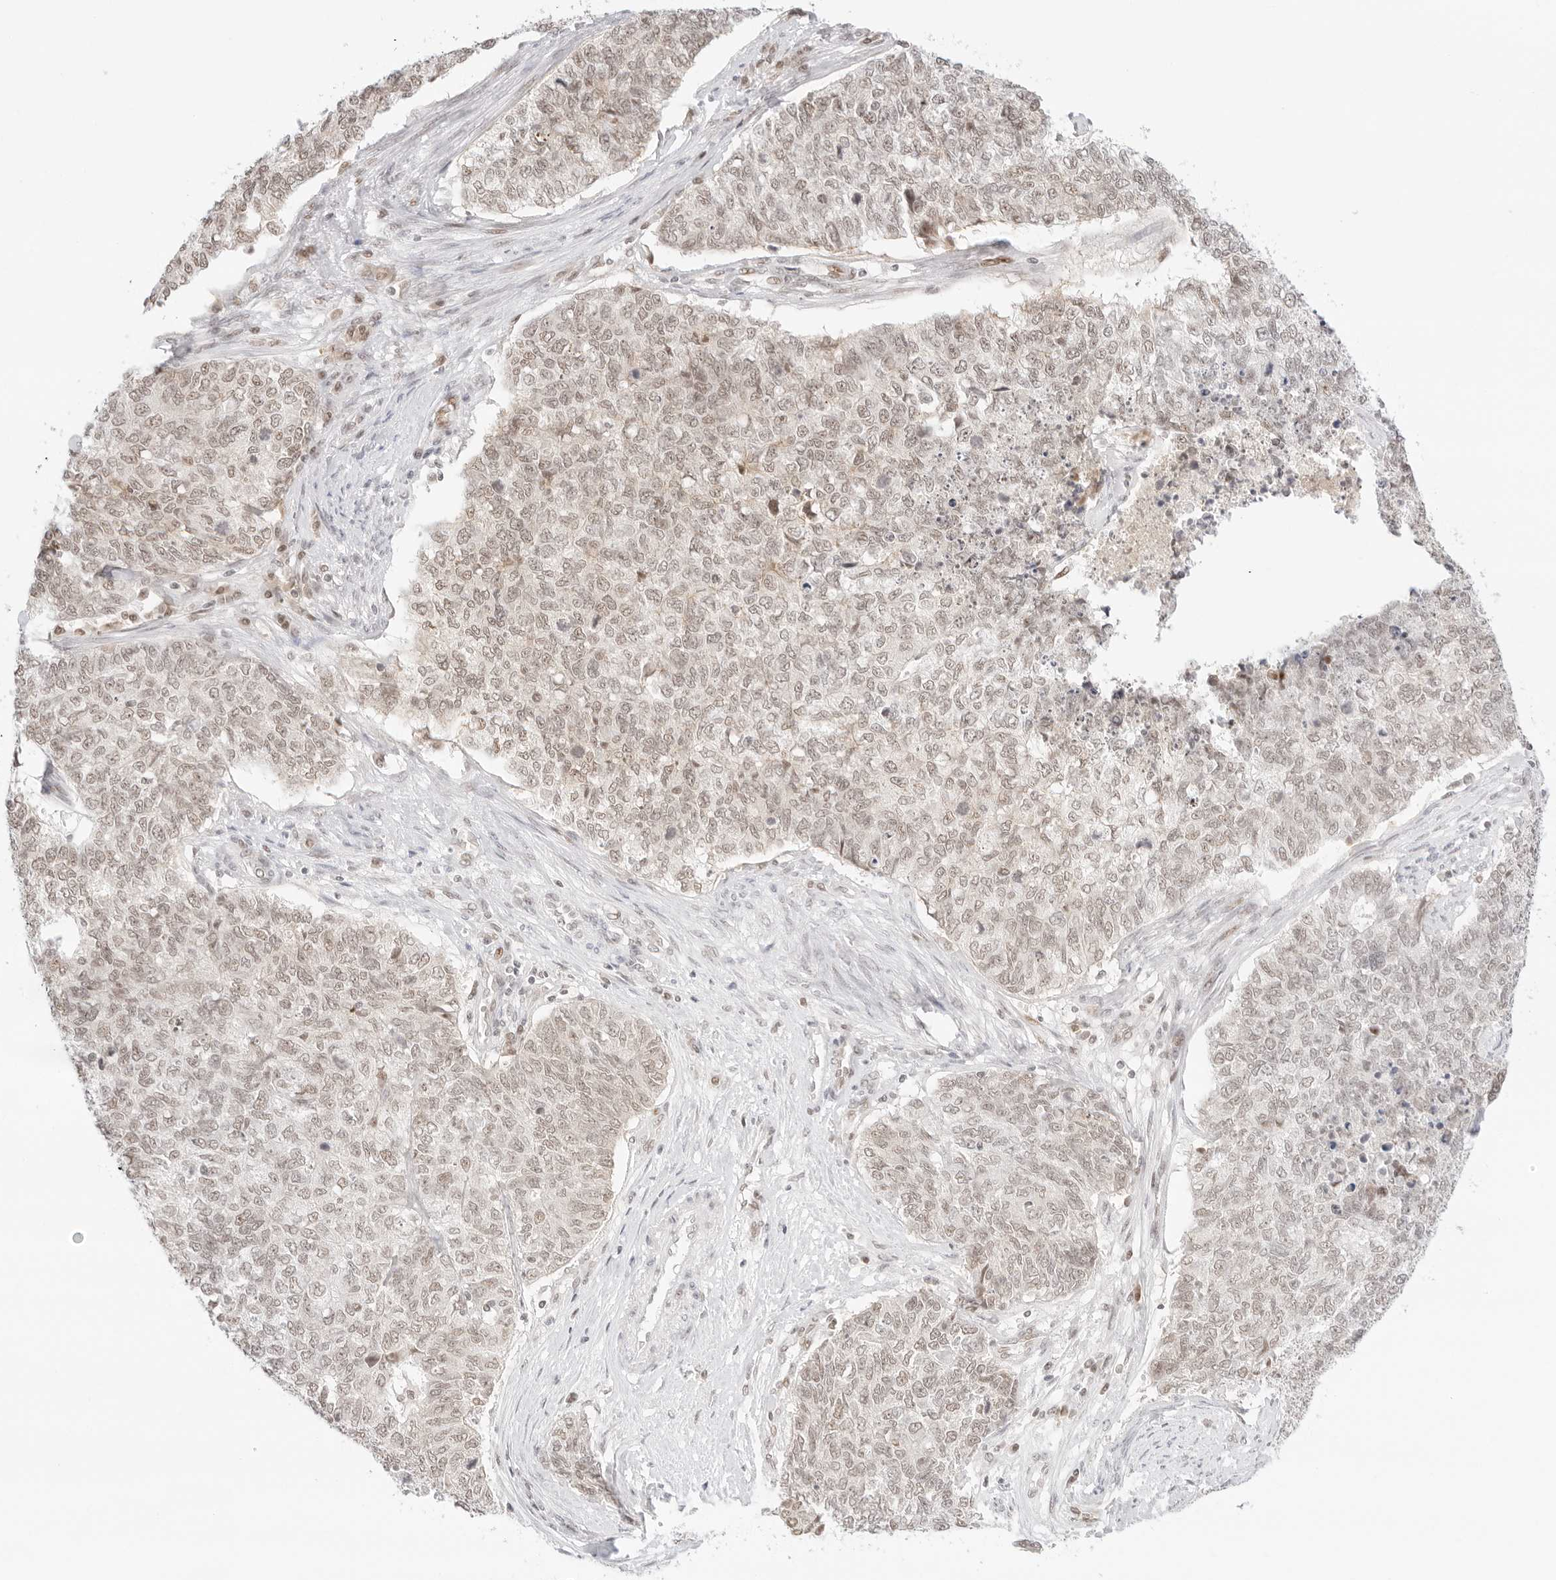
{"staining": {"intensity": "weak", "quantity": ">75%", "location": "nuclear"}, "tissue": "cervical cancer", "cell_type": "Tumor cells", "image_type": "cancer", "snomed": [{"axis": "morphology", "description": "Squamous cell carcinoma, NOS"}, {"axis": "topography", "description": "Cervix"}], "caption": "This photomicrograph shows IHC staining of human cervical cancer (squamous cell carcinoma), with low weak nuclear expression in approximately >75% of tumor cells.", "gene": "ITGA6", "patient": {"sex": "female", "age": 63}}